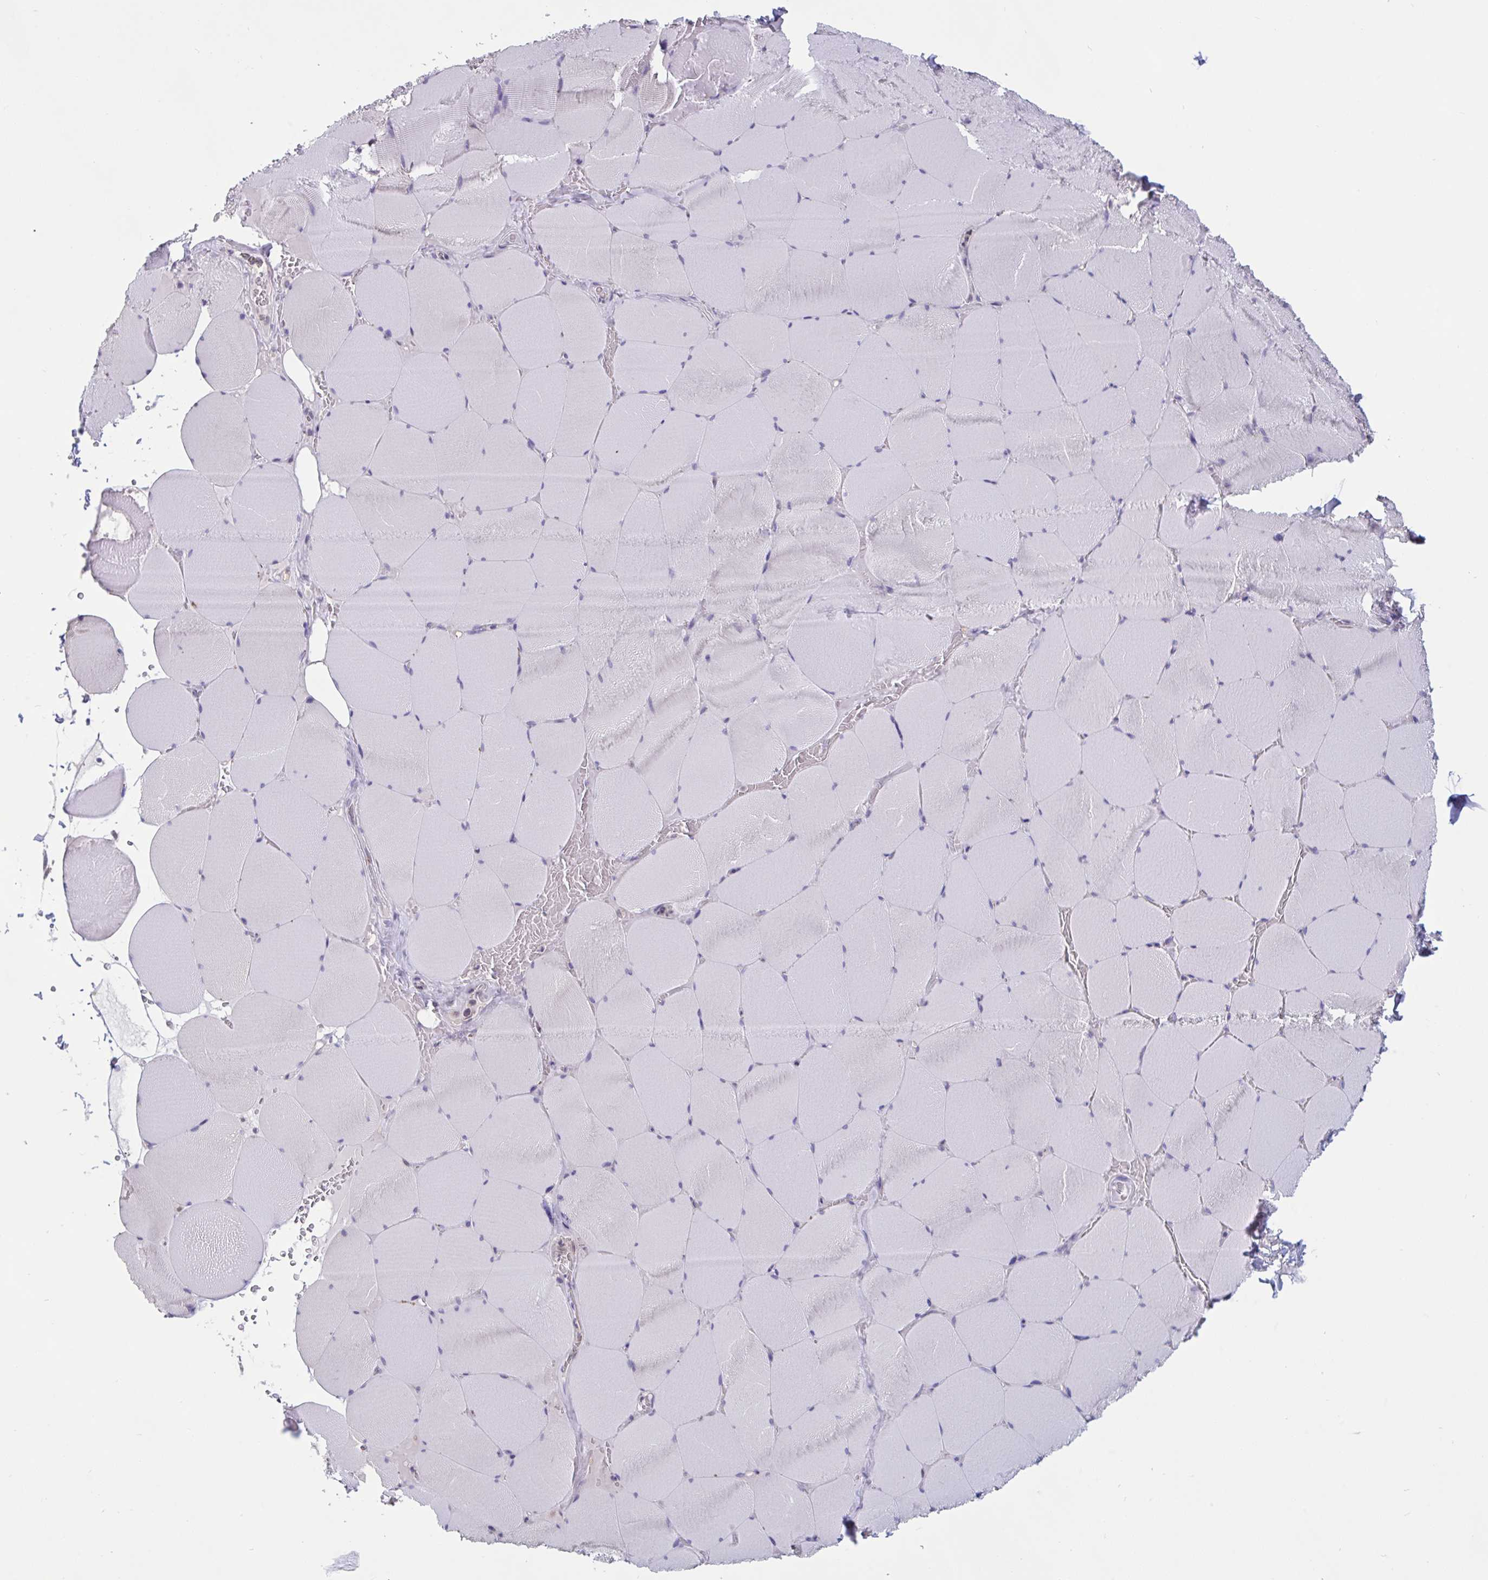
{"staining": {"intensity": "negative", "quantity": "none", "location": "none"}, "tissue": "skeletal muscle", "cell_type": "Myocytes", "image_type": "normal", "snomed": [{"axis": "morphology", "description": "Normal tissue, NOS"}, {"axis": "topography", "description": "Skeletal muscle"}, {"axis": "topography", "description": "Head-Neck"}], "caption": "Histopathology image shows no protein positivity in myocytes of unremarkable skeletal muscle. The staining is performed using DAB brown chromogen with nuclei counter-stained in using hematoxylin.", "gene": "TSN", "patient": {"sex": "male", "age": 66}}